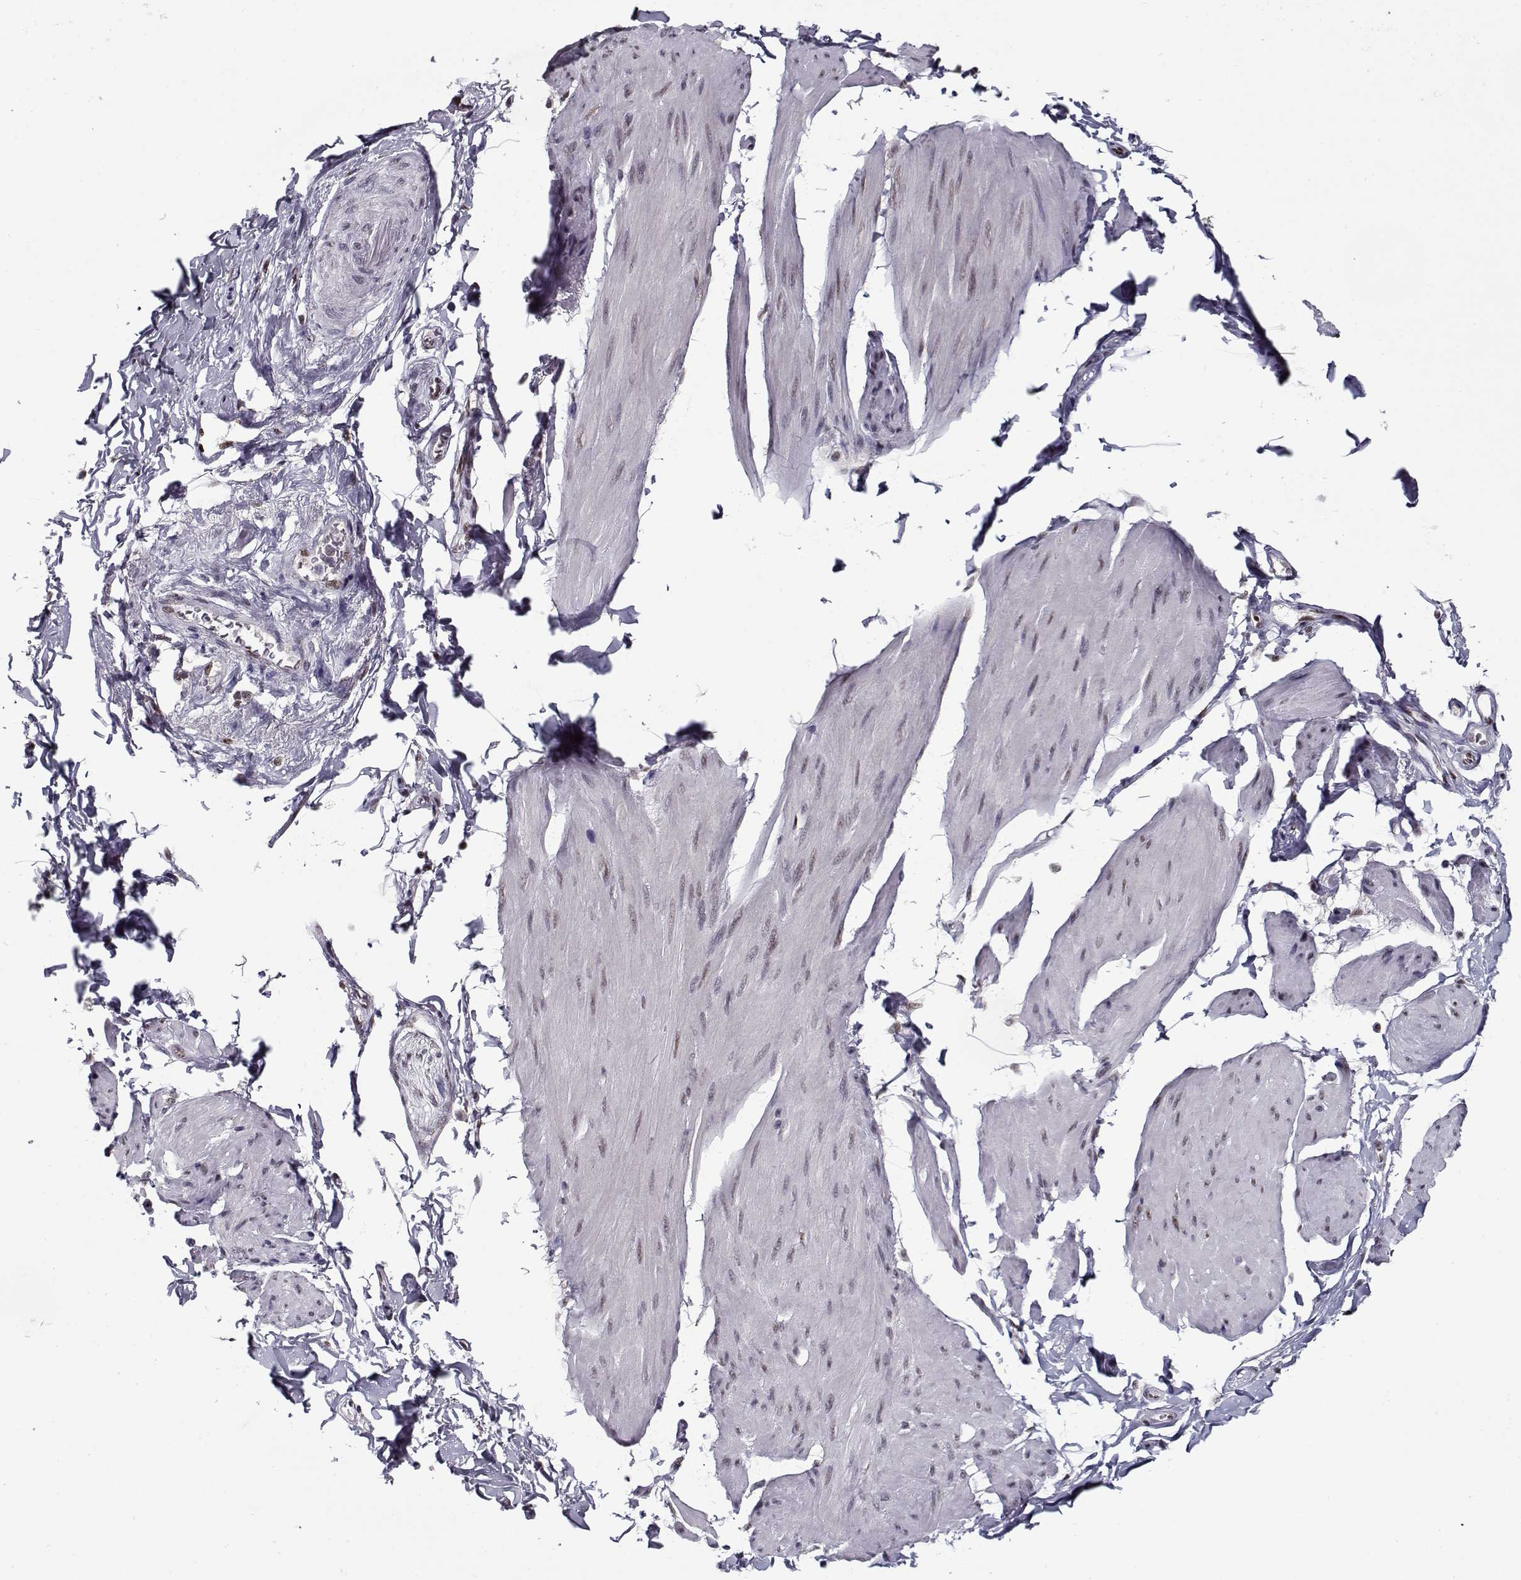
{"staining": {"intensity": "weak", "quantity": "<25%", "location": "nuclear"}, "tissue": "smooth muscle", "cell_type": "Smooth muscle cells", "image_type": "normal", "snomed": [{"axis": "morphology", "description": "Normal tissue, NOS"}, {"axis": "topography", "description": "Adipose tissue"}, {"axis": "topography", "description": "Smooth muscle"}, {"axis": "topography", "description": "Peripheral nerve tissue"}], "caption": "This is an IHC photomicrograph of unremarkable human smooth muscle. There is no positivity in smooth muscle cells.", "gene": "PRMT1", "patient": {"sex": "male", "age": 83}}